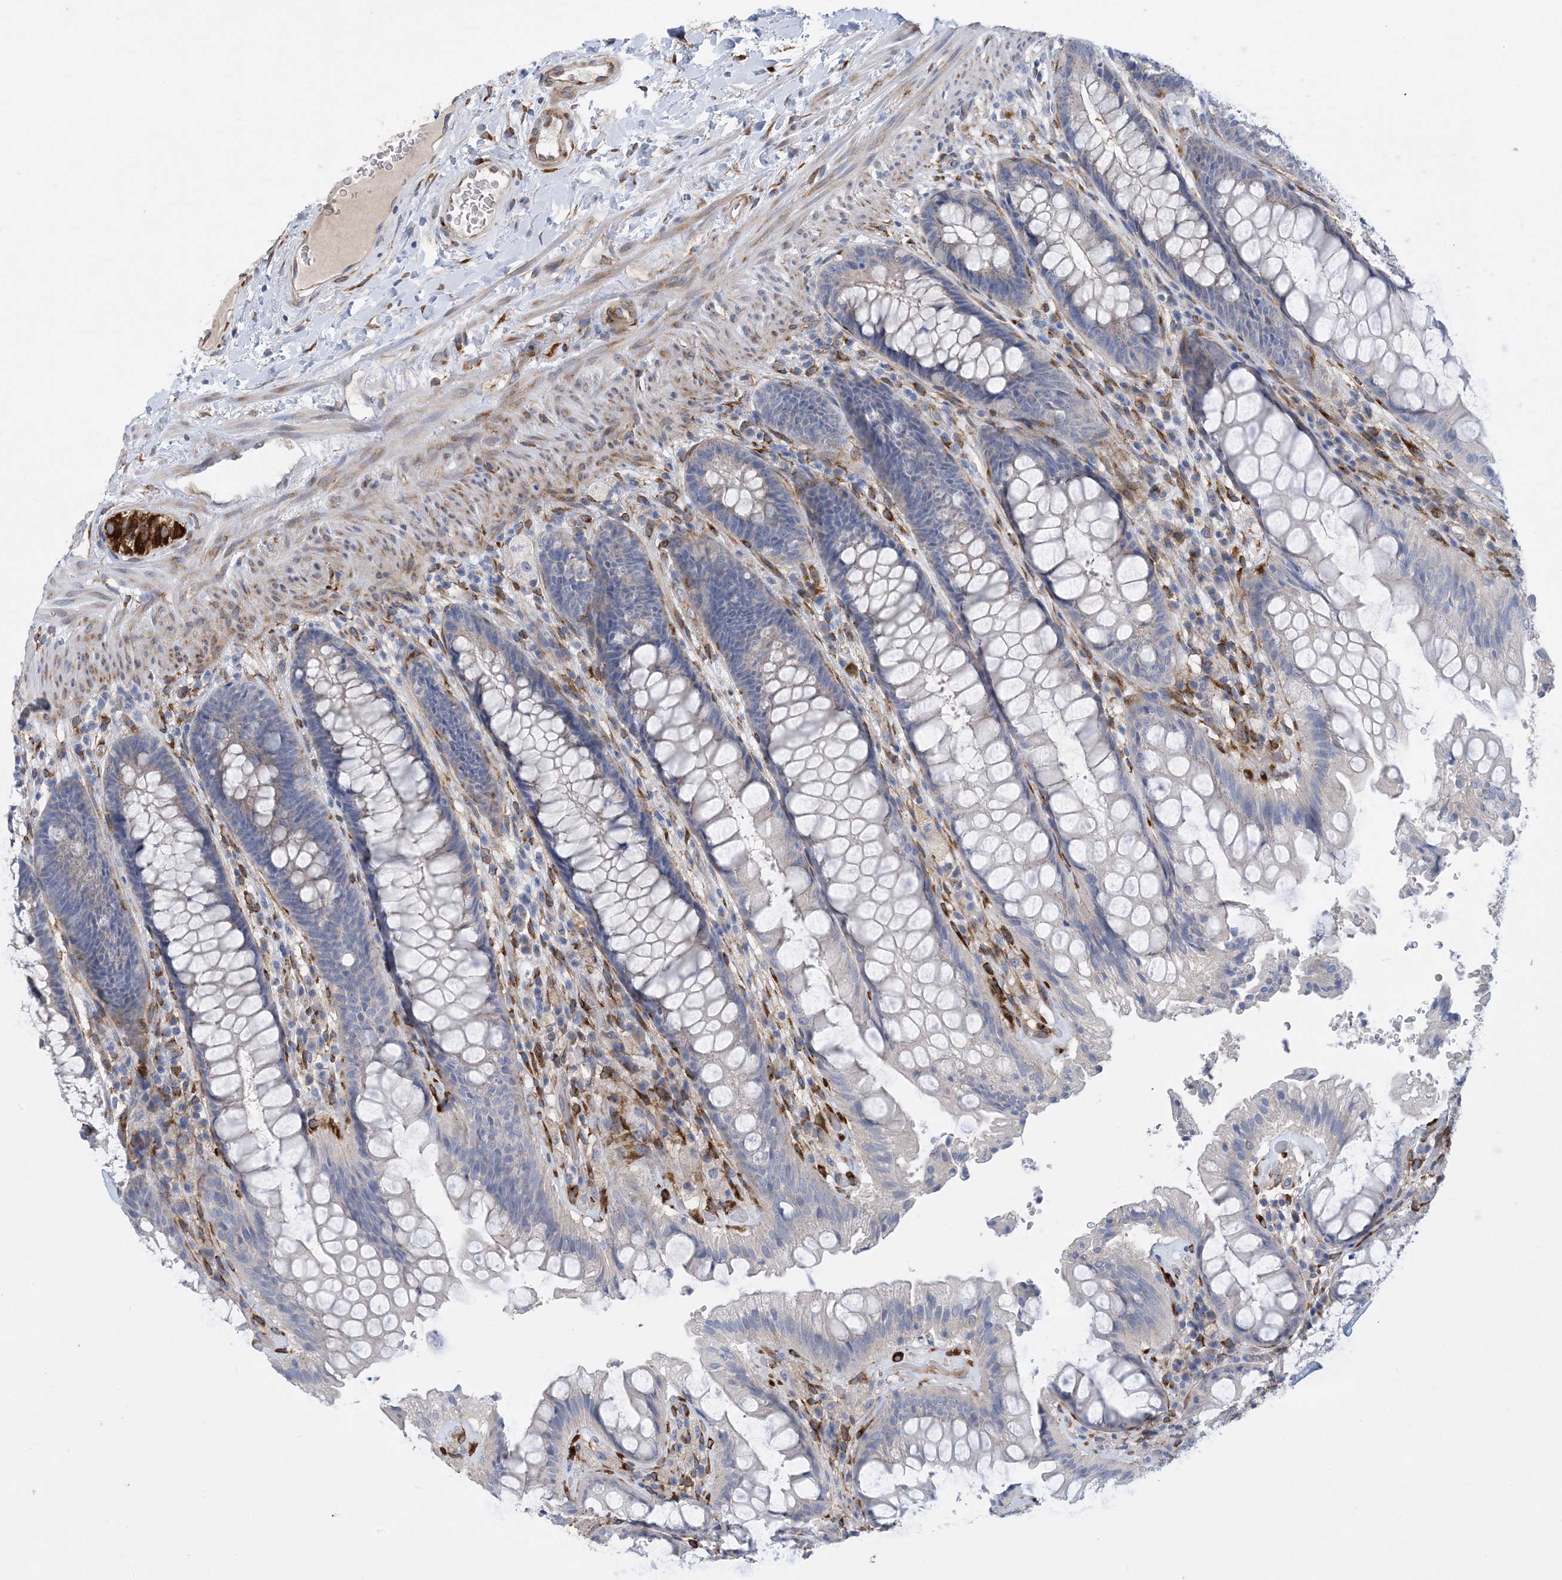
{"staining": {"intensity": "negative", "quantity": "none", "location": "none"}, "tissue": "rectum", "cell_type": "Glandular cells", "image_type": "normal", "snomed": [{"axis": "morphology", "description": "Normal tissue, NOS"}, {"axis": "topography", "description": "Rectum"}], "caption": "High power microscopy photomicrograph of an immunohistochemistry (IHC) photomicrograph of unremarkable rectum, revealing no significant staining in glandular cells.", "gene": "RBMS3", "patient": {"sex": "female", "age": 46}}